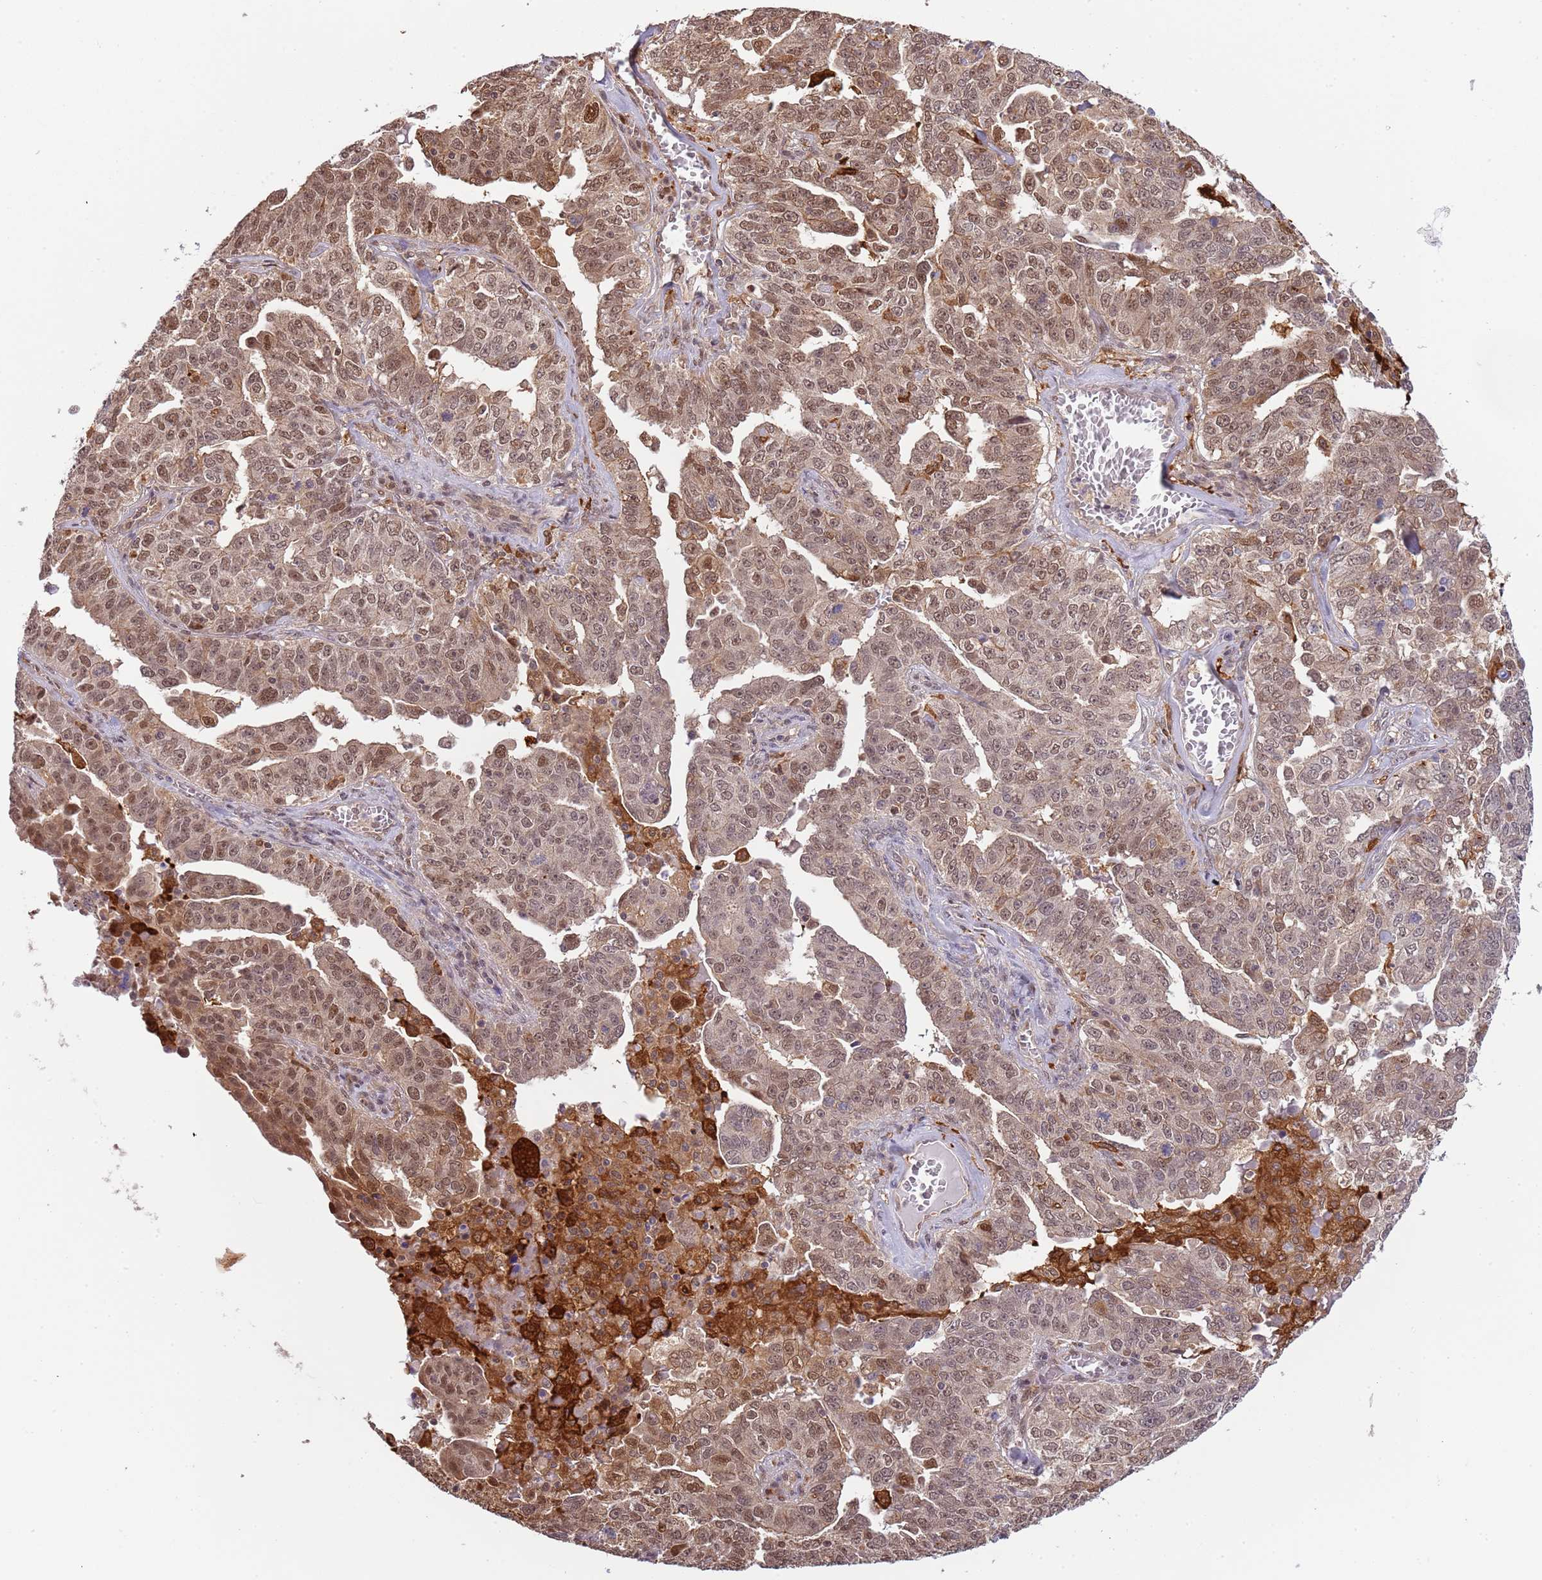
{"staining": {"intensity": "moderate", "quantity": ">75%", "location": "cytoplasmic/membranous,nuclear"}, "tissue": "ovarian cancer", "cell_type": "Tumor cells", "image_type": "cancer", "snomed": [{"axis": "morphology", "description": "Carcinoma, endometroid"}, {"axis": "topography", "description": "Ovary"}], "caption": "This is an image of immunohistochemistry (IHC) staining of endometroid carcinoma (ovarian), which shows moderate positivity in the cytoplasmic/membranous and nuclear of tumor cells.", "gene": "PLSCR5", "patient": {"sex": "female", "age": 62}}